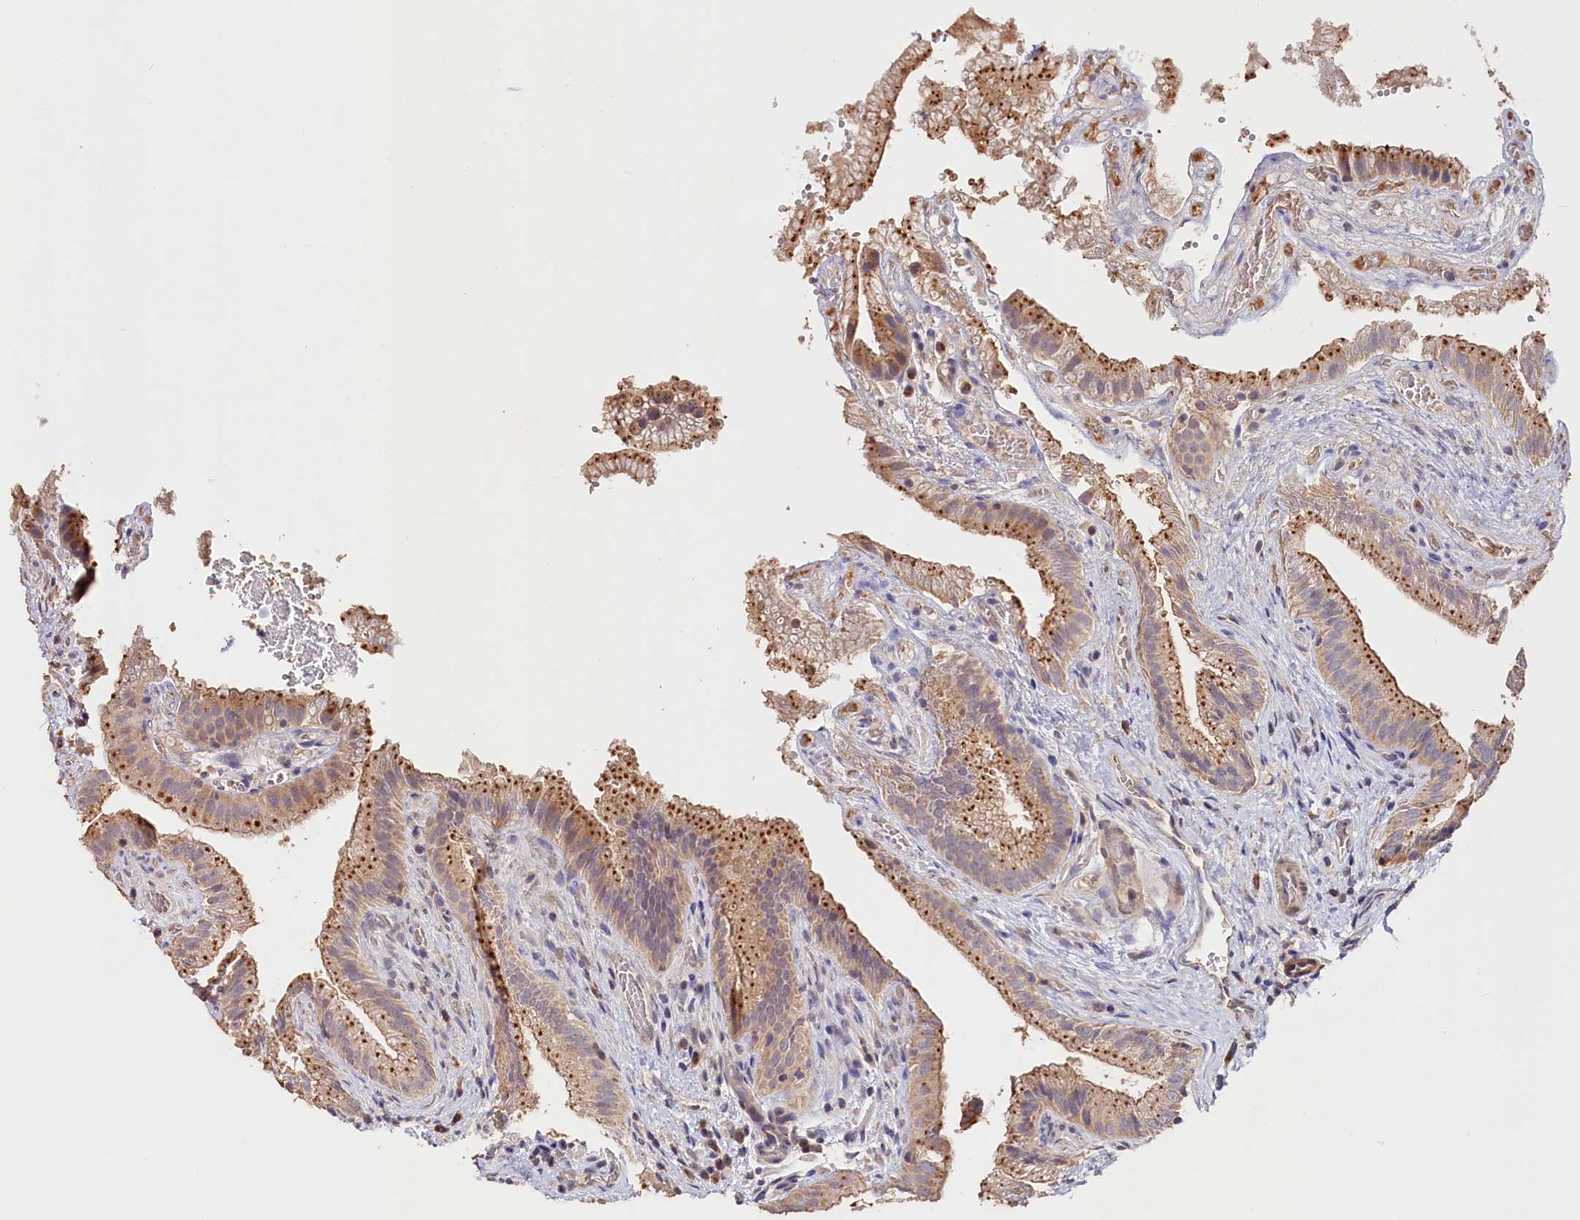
{"staining": {"intensity": "moderate", "quantity": ">75%", "location": "cytoplasmic/membranous"}, "tissue": "gallbladder", "cell_type": "Glandular cells", "image_type": "normal", "snomed": [{"axis": "morphology", "description": "Normal tissue, NOS"}, {"axis": "topography", "description": "Gallbladder"}], "caption": "DAB immunohistochemical staining of unremarkable human gallbladder exhibits moderate cytoplasmic/membranous protein expression in about >75% of glandular cells. Immunohistochemistry stains the protein of interest in brown and the nuclei are stained blue.", "gene": "TANGO6", "patient": {"sex": "female", "age": 30}}